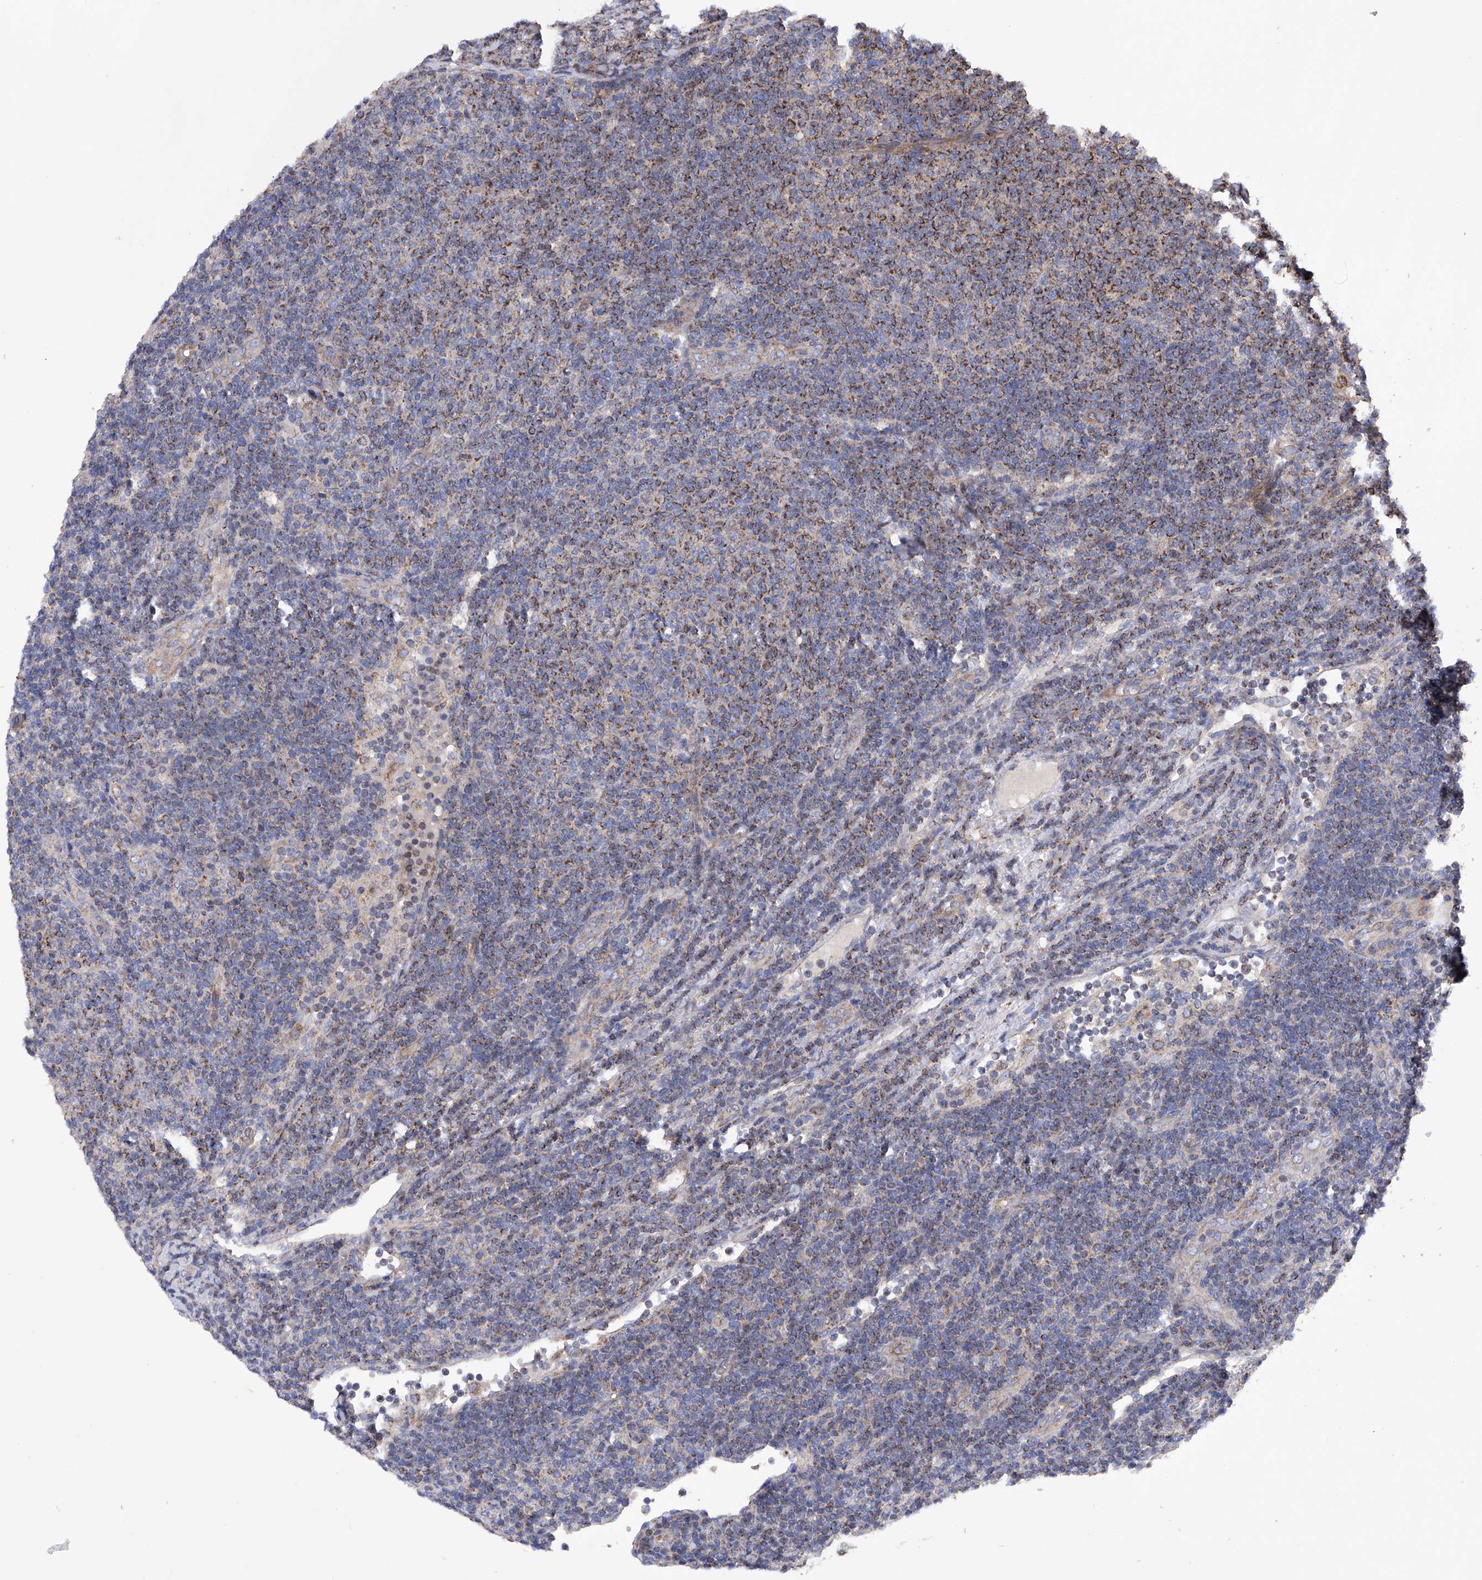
{"staining": {"intensity": "moderate", "quantity": "25%-75%", "location": "cytoplasmic/membranous"}, "tissue": "lymphoma", "cell_type": "Tumor cells", "image_type": "cancer", "snomed": [{"axis": "morphology", "description": "Malignant lymphoma, non-Hodgkin's type, Low grade"}, {"axis": "topography", "description": "Lymph node"}], "caption": "High-power microscopy captured an IHC histopathology image of low-grade malignant lymphoma, non-Hodgkin's type, revealing moderate cytoplasmic/membranous staining in approximately 25%-75% of tumor cells. (DAB (3,3'-diaminobenzidine) = brown stain, brightfield microscopy at high magnification).", "gene": "EFCAB2", "patient": {"sex": "male", "age": 66}}